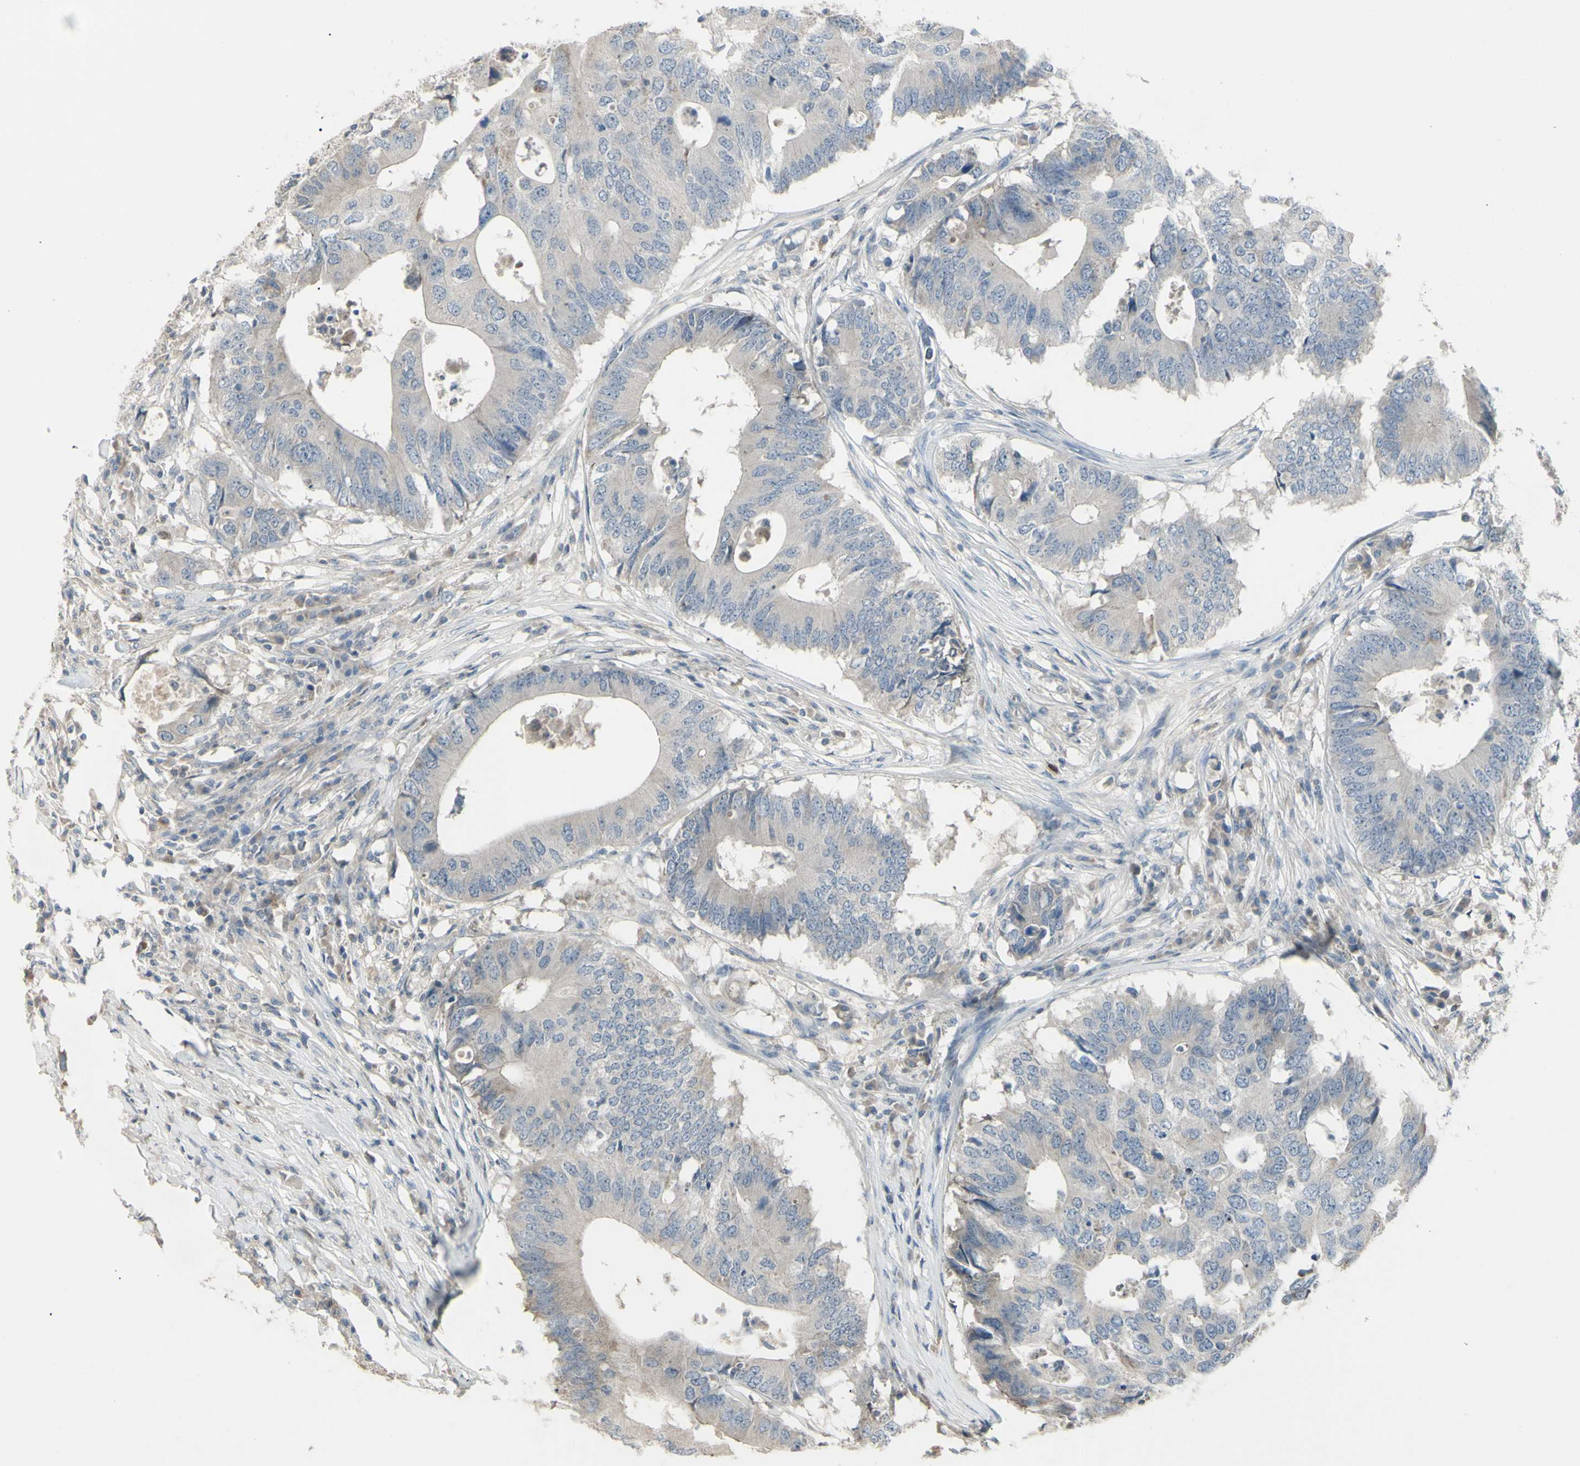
{"staining": {"intensity": "negative", "quantity": "none", "location": "none"}, "tissue": "colorectal cancer", "cell_type": "Tumor cells", "image_type": "cancer", "snomed": [{"axis": "morphology", "description": "Adenocarcinoma, NOS"}, {"axis": "topography", "description": "Colon"}], "caption": "There is no significant expression in tumor cells of colorectal cancer (adenocarcinoma). (DAB (3,3'-diaminobenzidine) immunohistochemistry (IHC) with hematoxylin counter stain).", "gene": "PIAS4", "patient": {"sex": "male", "age": 71}}